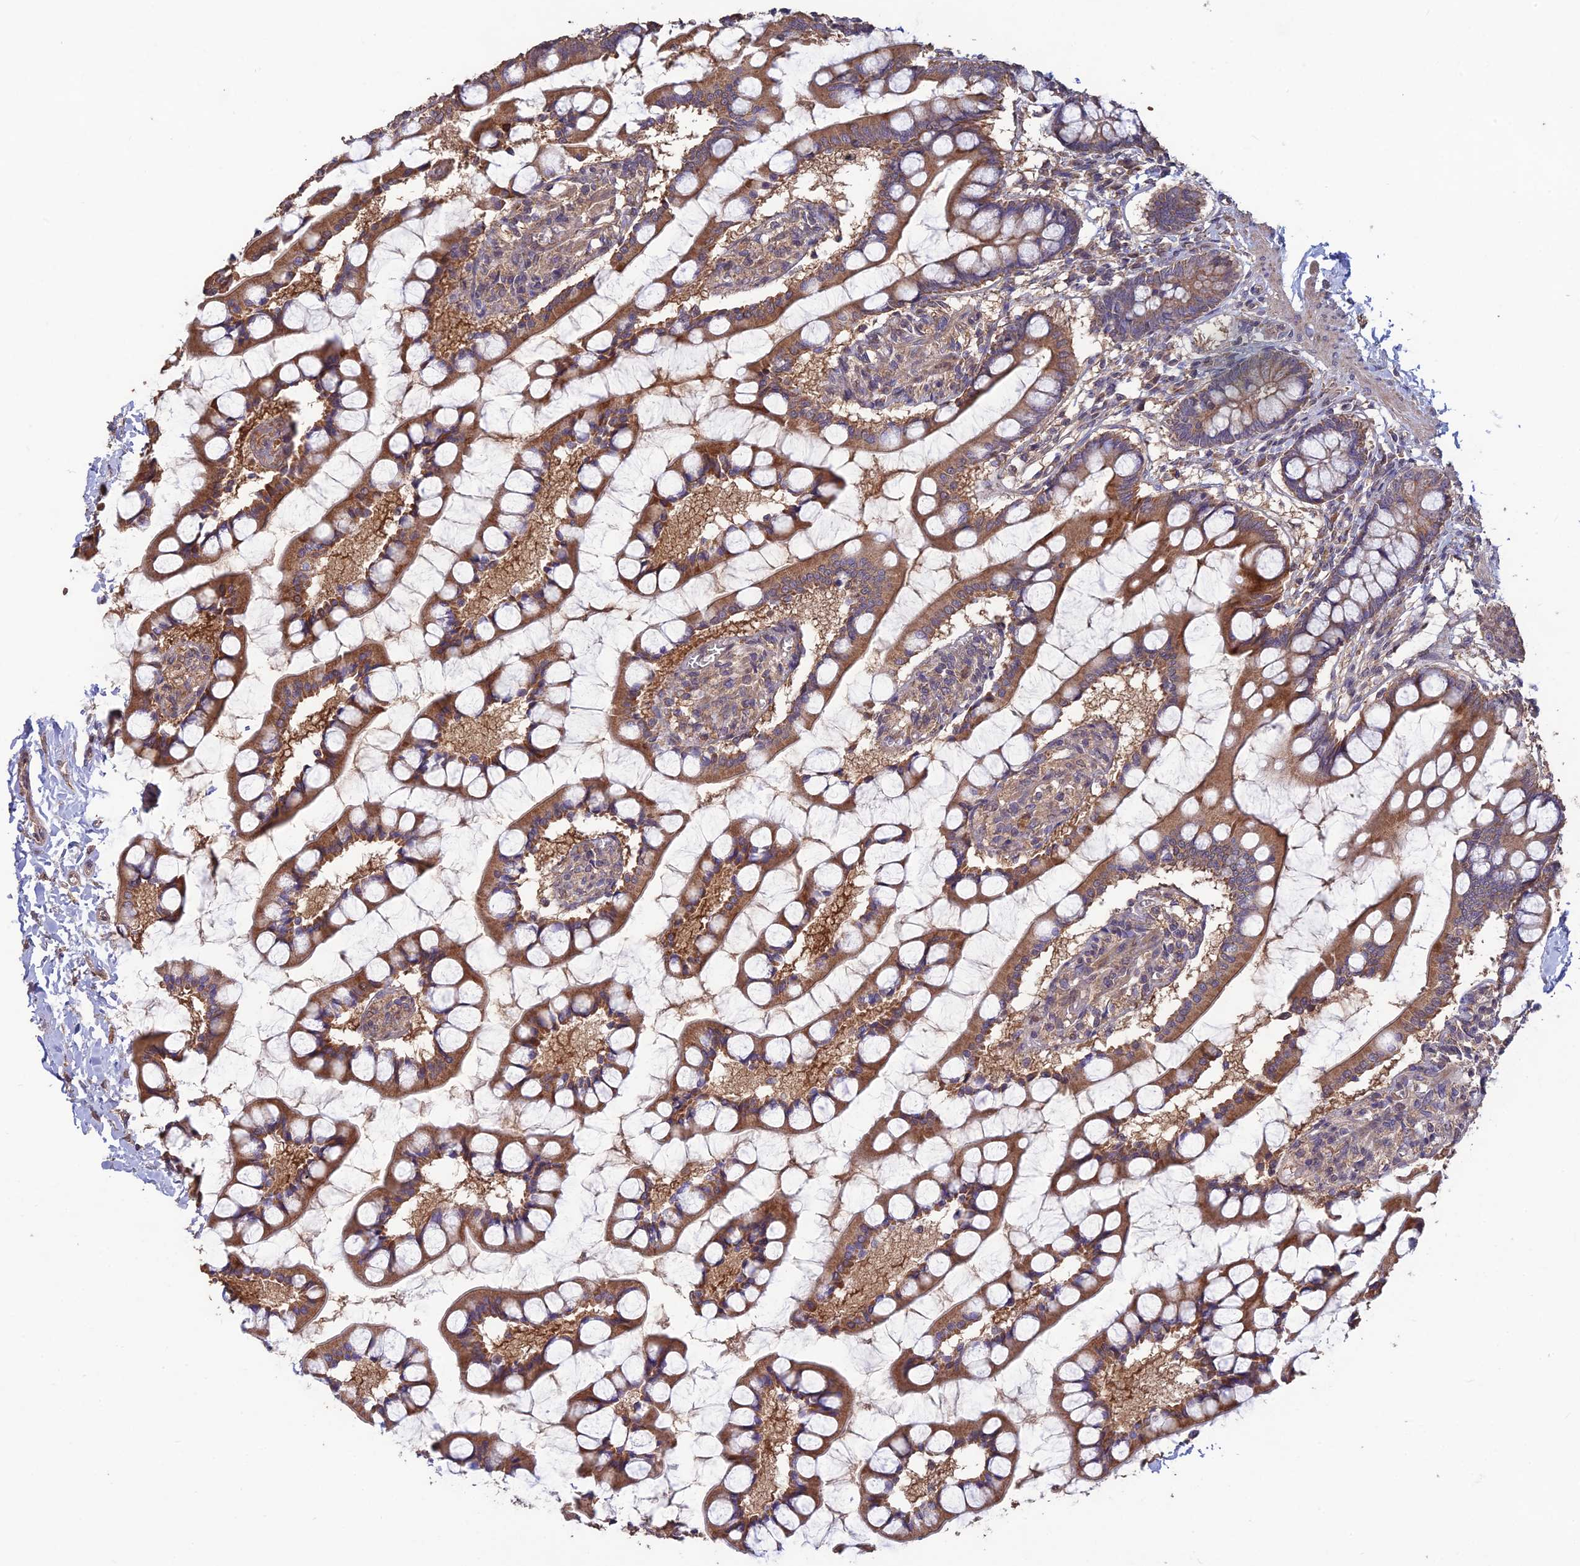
{"staining": {"intensity": "moderate", "quantity": ">75%", "location": "cytoplasmic/membranous"}, "tissue": "small intestine", "cell_type": "Glandular cells", "image_type": "normal", "snomed": [{"axis": "morphology", "description": "Normal tissue, NOS"}, {"axis": "topography", "description": "Small intestine"}], "caption": "This histopathology image reveals unremarkable small intestine stained with immunohistochemistry (IHC) to label a protein in brown. The cytoplasmic/membranous of glandular cells show moderate positivity for the protein. Nuclei are counter-stained blue.", "gene": "SHISA5", "patient": {"sex": "male", "age": 52}}